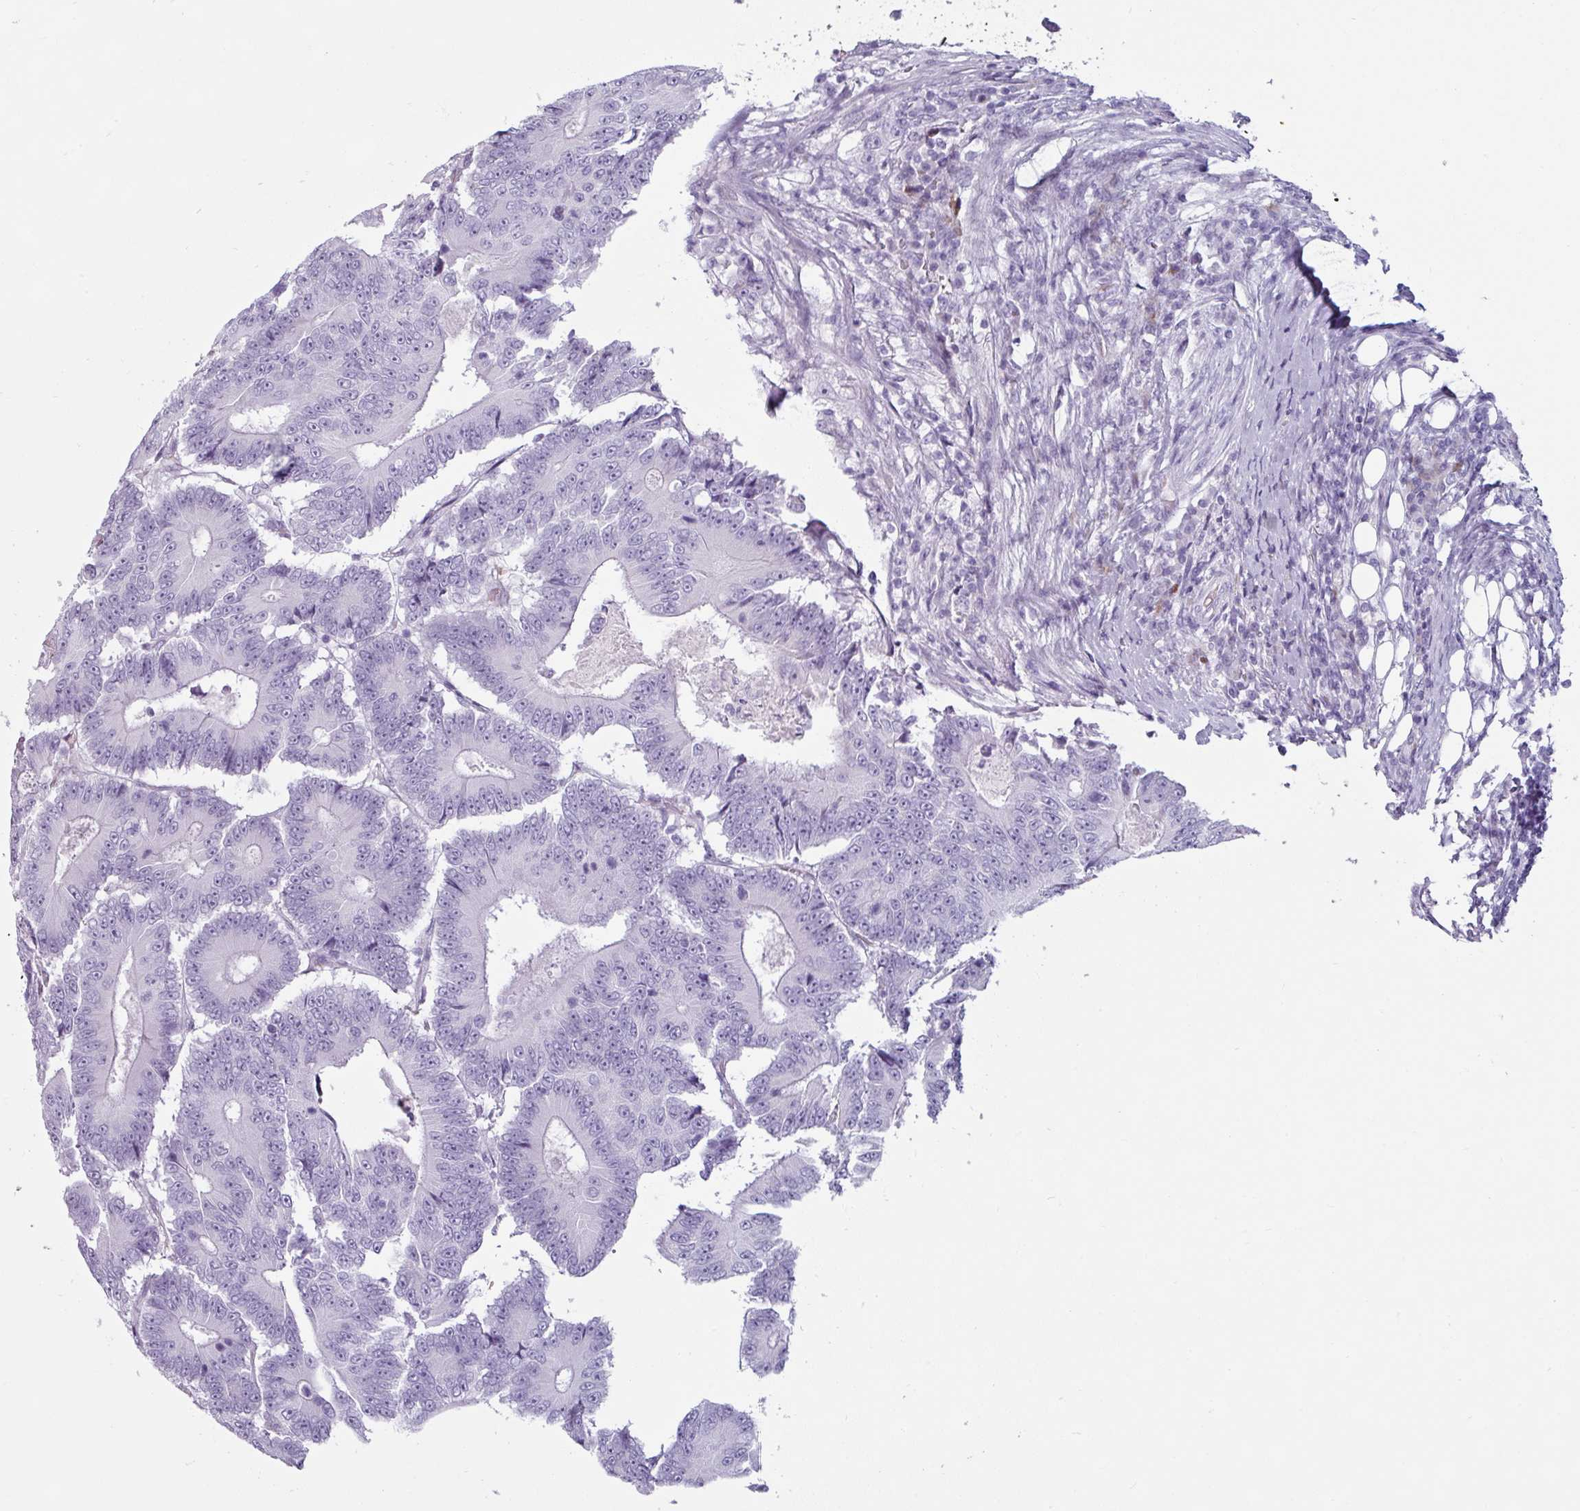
{"staining": {"intensity": "negative", "quantity": "none", "location": "none"}, "tissue": "colorectal cancer", "cell_type": "Tumor cells", "image_type": "cancer", "snomed": [{"axis": "morphology", "description": "Adenocarcinoma, NOS"}, {"axis": "topography", "description": "Colon"}], "caption": "A high-resolution micrograph shows immunohistochemistry (IHC) staining of colorectal cancer (adenocarcinoma), which shows no significant staining in tumor cells.", "gene": "CLCA1", "patient": {"sex": "male", "age": 83}}